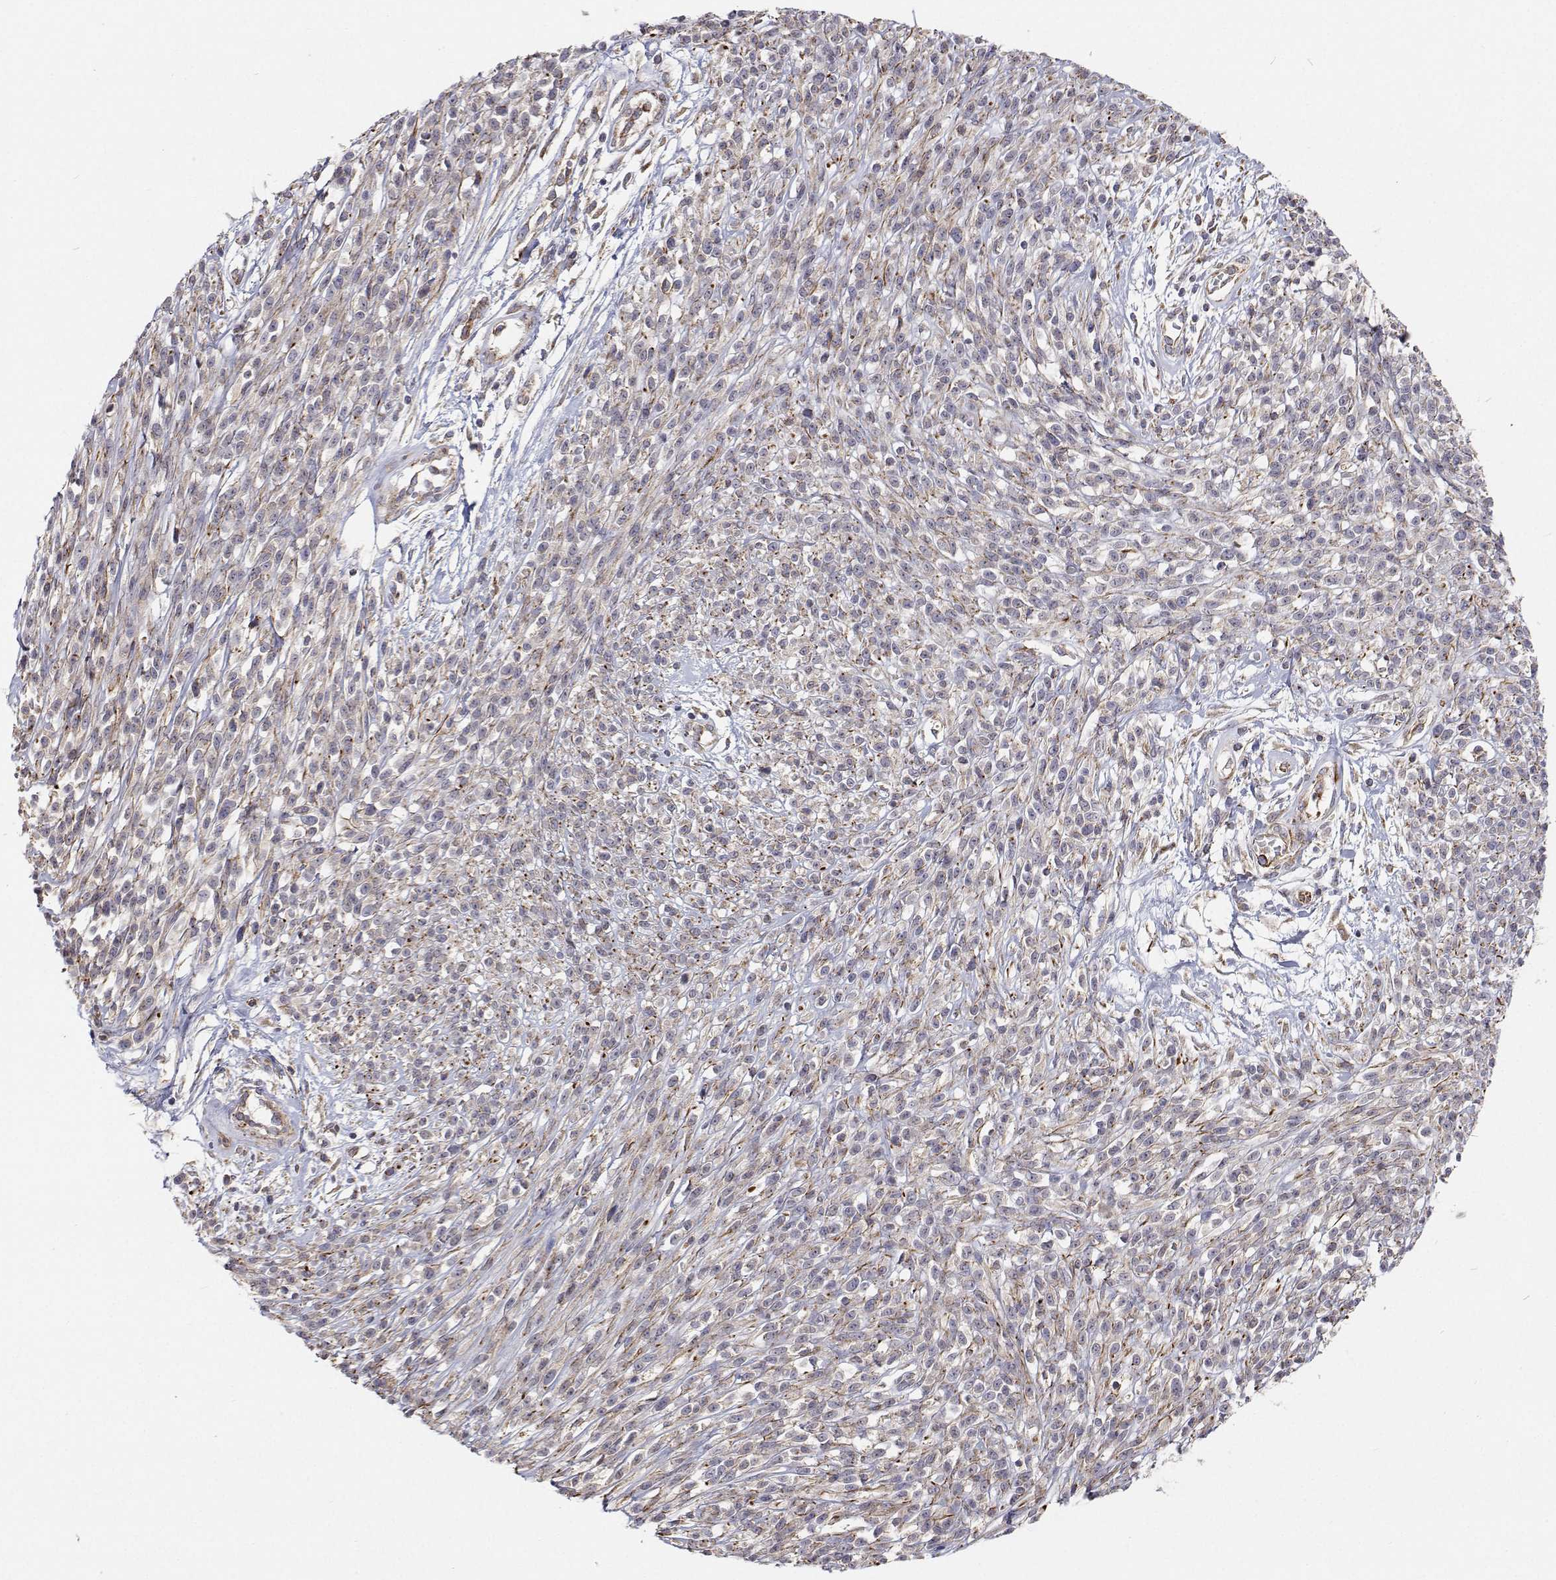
{"staining": {"intensity": "negative", "quantity": "none", "location": "none"}, "tissue": "melanoma", "cell_type": "Tumor cells", "image_type": "cancer", "snomed": [{"axis": "morphology", "description": "Malignant melanoma, NOS"}, {"axis": "topography", "description": "Skin"}, {"axis": "topography", "description": "Skin of trunk"}], "caption": "Malignant melanoma was stained to show a protein in brown. There is no significant positivity in tumor cells.", "gene": "SPICE1", "patient": {"sex": "male", "age": 74}}